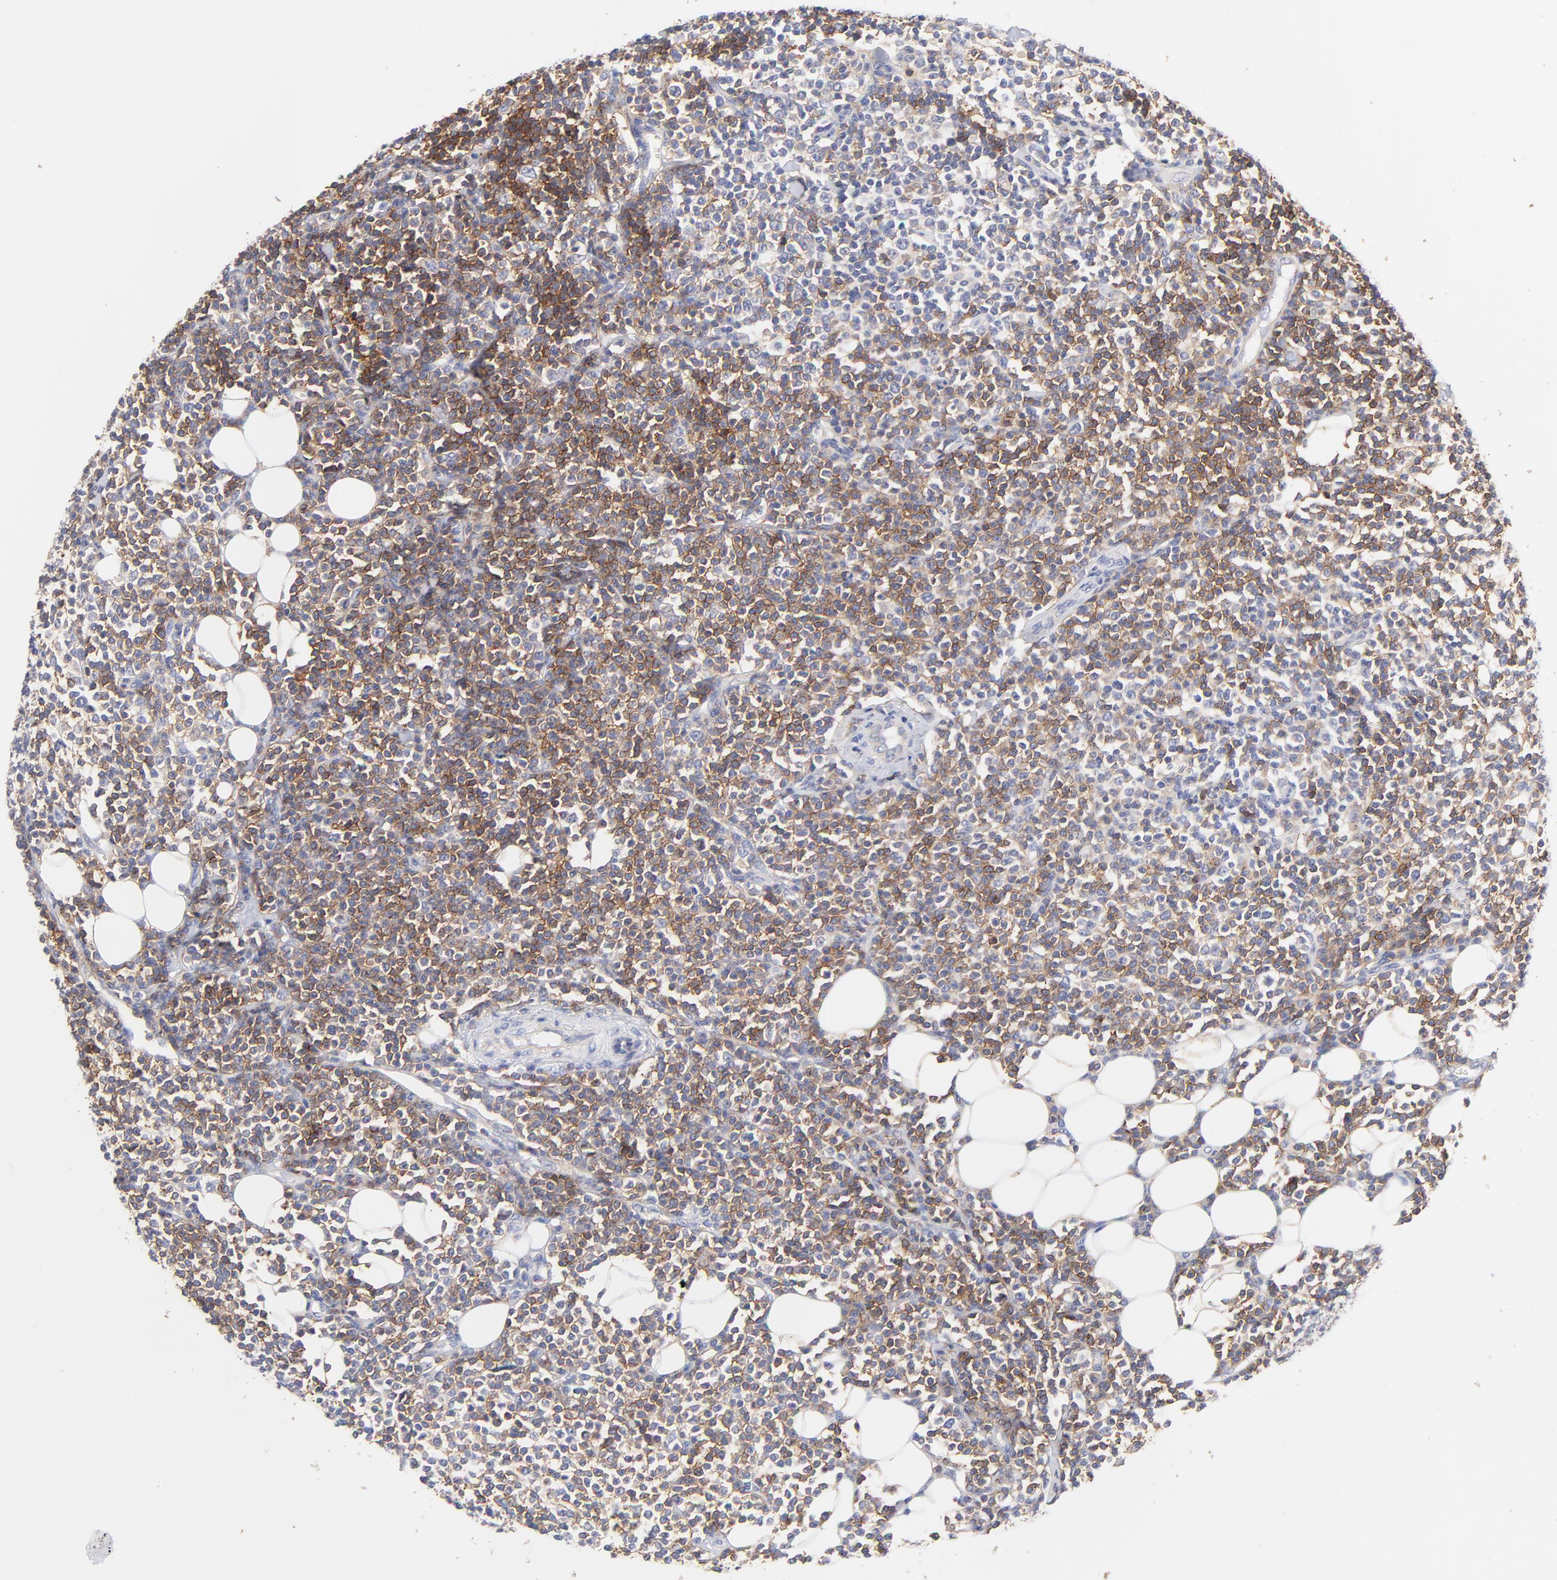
{"staining": {"intensity": "strong", "quantity": "25%-75%", "location": "cytoplasmic/membranous"}, "tissue": "lymphoma", "cell_type": "Tumor cells", "image_type": "cancer", "snomed": [{"axis": "morphology", "description": "Malignant lymphoma, non-Hodgkin's type, Low grade"}, {"axis": "topography", "description": "Soft tissue"}], "caption": "The micrograph displays staining of malignant lymphoma, non-Hodgkin's type (low-grade), revealing strong cytoplasmic/membranous protein positivity (brown color) within tumor cells. (IHC, brightfield microscopy, high magnification).", "gene": "TNFRSF13C", "patient": {"sex": "male", "age": 92}}